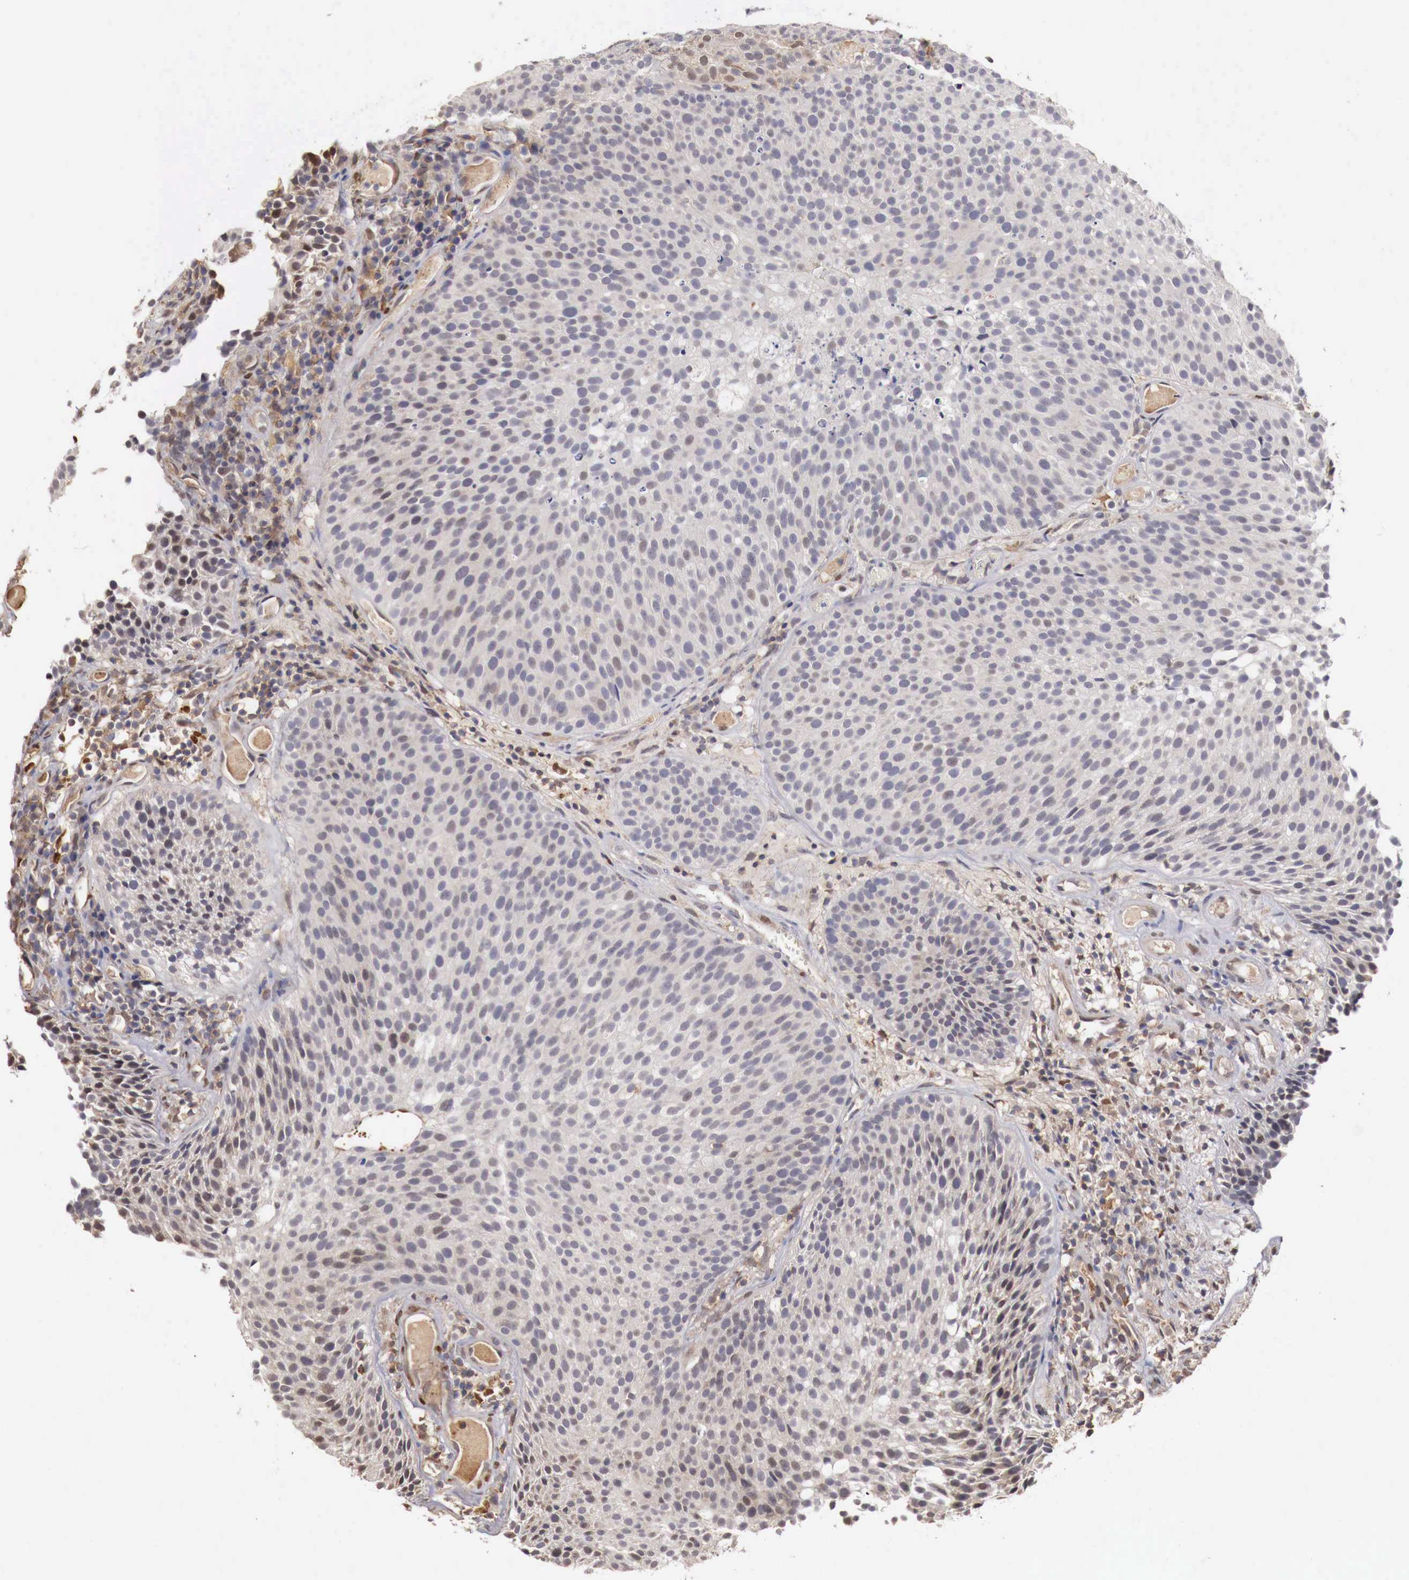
{"staining": {"intensity": "negative", "quantity": "none", "location": "none"}, "tissue": "urothelial cancer", "cell_type": "Tumor cells", "image_type": "cancer", "snomed": [{"axis": "morphology", "description": "Urothelial carcinoma, Low grade"}, {"axis": "topography", "description": "Urinary bladder"}], "caption": "The IHC image has no significant expression in tumor cells of urothelial cancer tissue.", "gene": "KHDRBS2", "patient": {"sex": "male", "age": 85}}